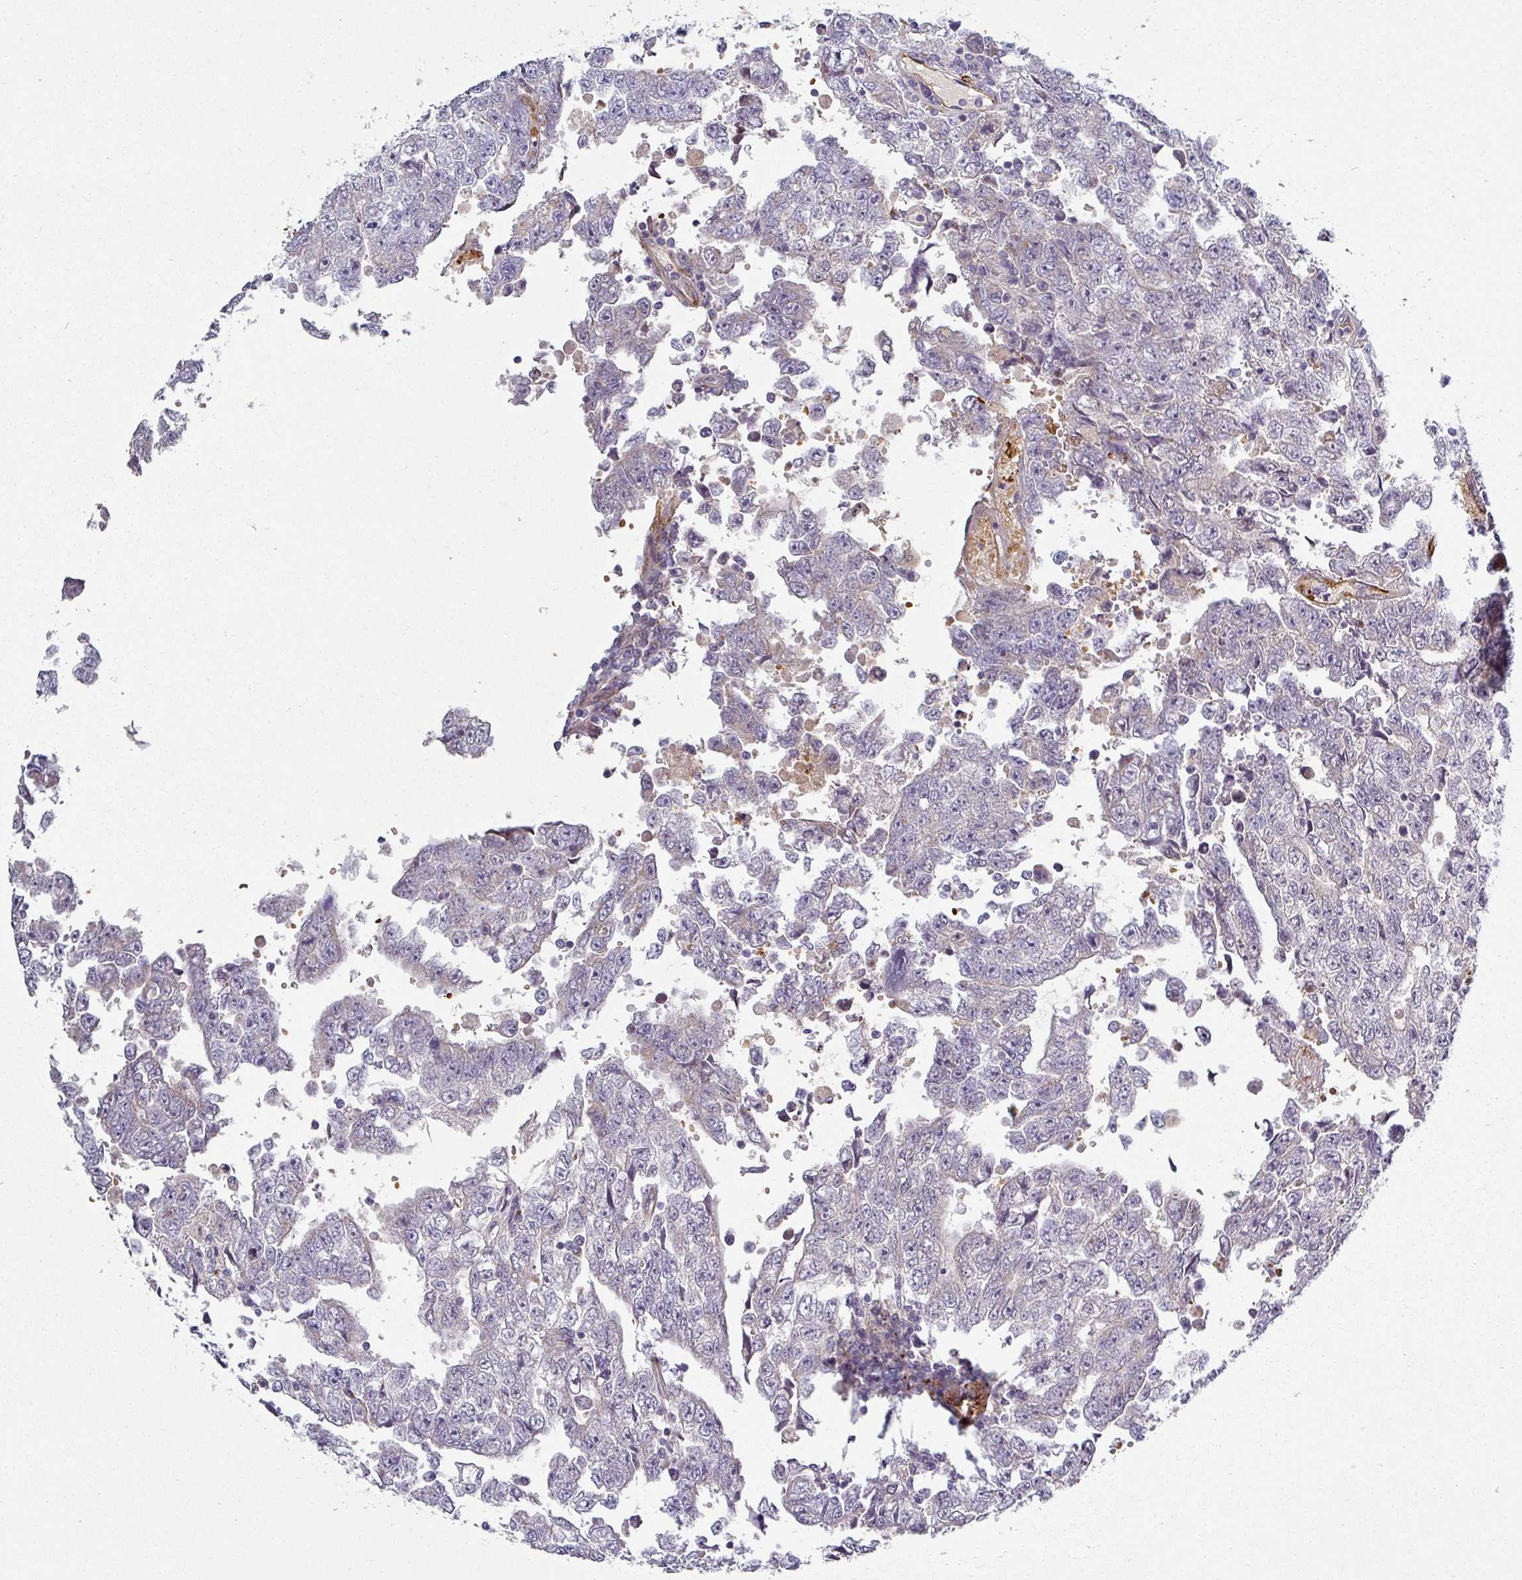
{"staining": {"intensity": "negative", "quantity": "none", "location": "none"}, "tissue": "testis cancer", "cell_type": "Tumor cells", "image_type": "cancer", "snomed": [{"axis": "morphology", "description": "Carcinoma, Embryonal, NOS"}, {"axis": "topography", "description": "Testis"}], "caption": "This micrograph is of testis cancer (embryonal carcinoma) stained with IHC to label a protein in brown with the nuclei are counter-stained blue. There is no positivity in tumor cells. (Brightfield microscopy of DAB immunohistochemistry at high magnification).", "gene": "PRODH2", "patient": {"sex": "male", "age": 25}}